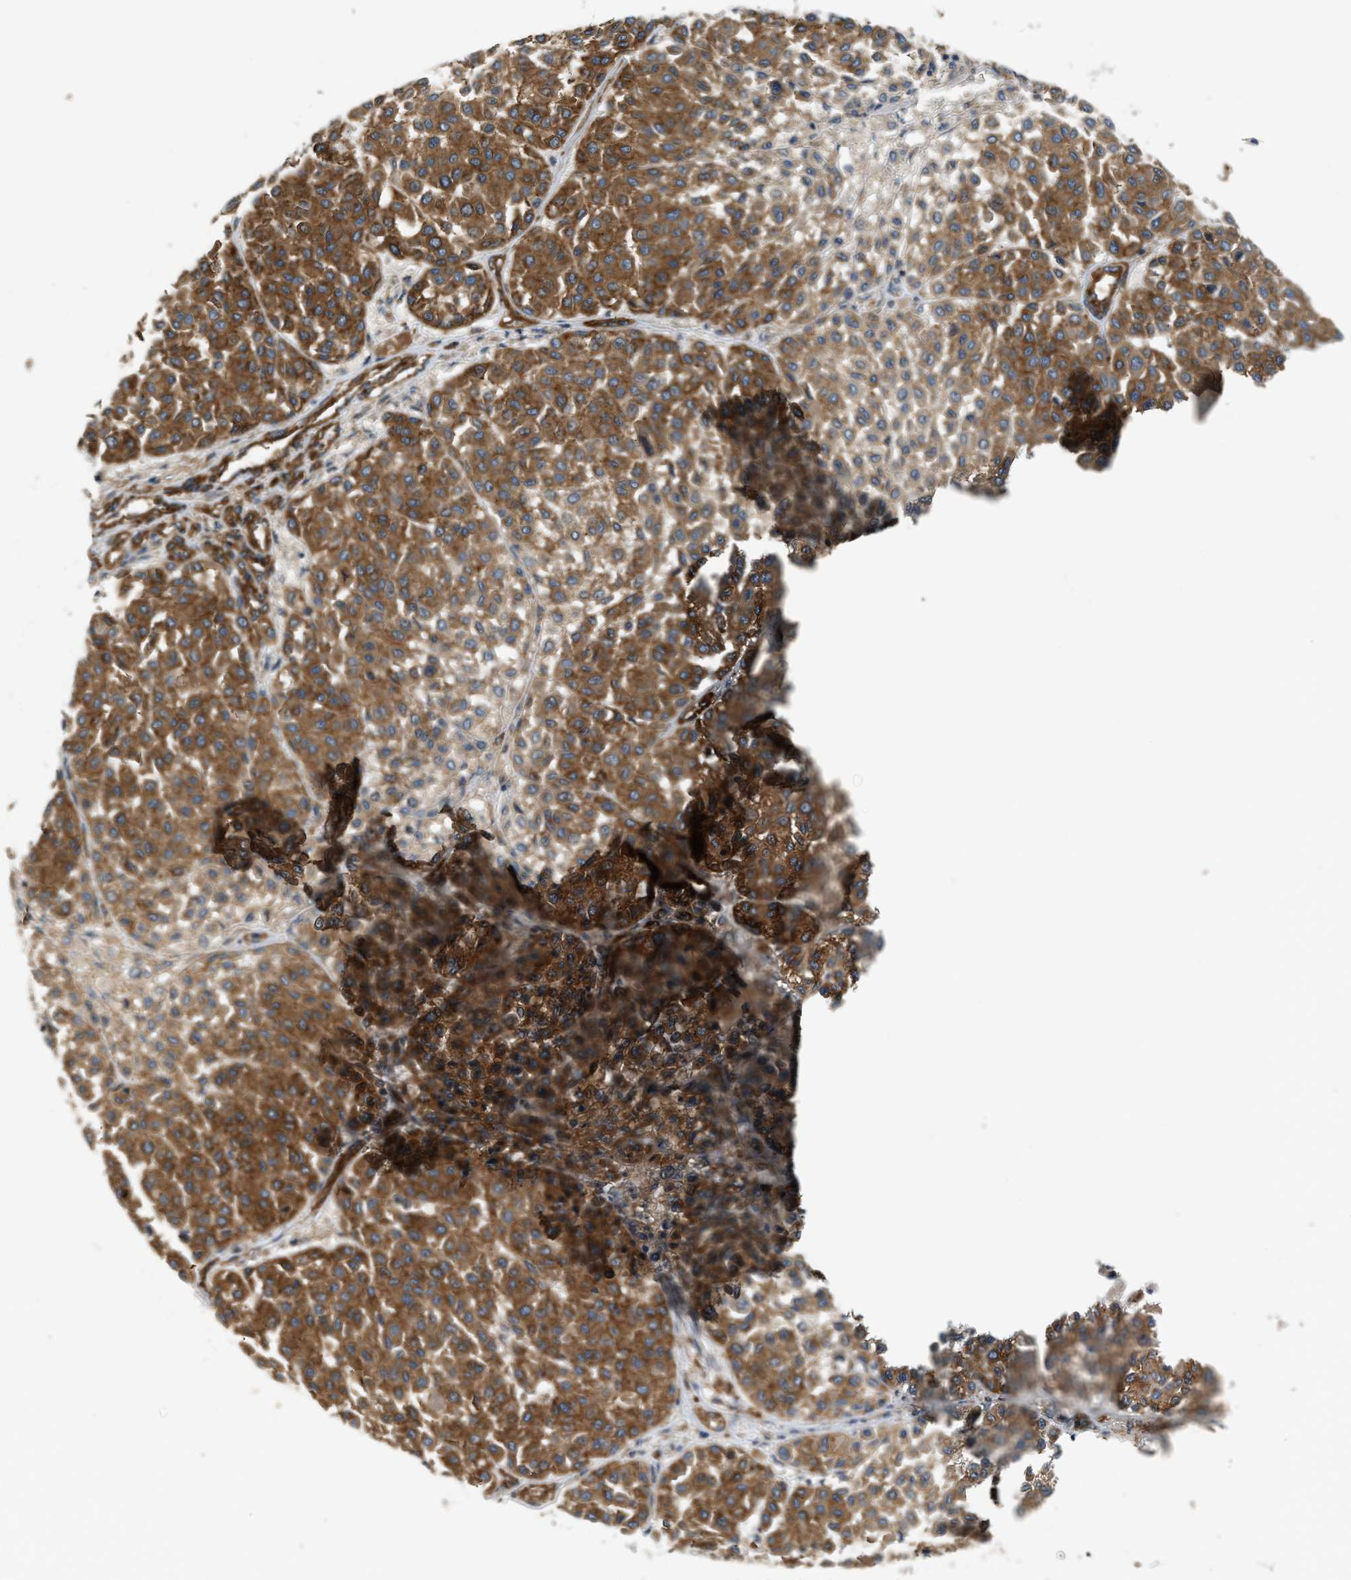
{"staining": {"intensity": "moderate", "quantity": ">75%", "location": "cytoplasmic/membranous"}, "tissue": "melanoma", "cell_type": "Tumor cells", "image_type": "cancer", "snomed": [{"axis": "morphology", "description": "Malignant melanoma, Metastatic site"}, {"axis": "topography", "description": "Soft tissue"}], "caption": "Moderate cytoplasmic/membranous protein positivity is seen in approximately >75% of tumor cells in malignant melanoma (metastatic site).", "gene": "HIP1", "patient": {"sex": "male", "age": 41}}